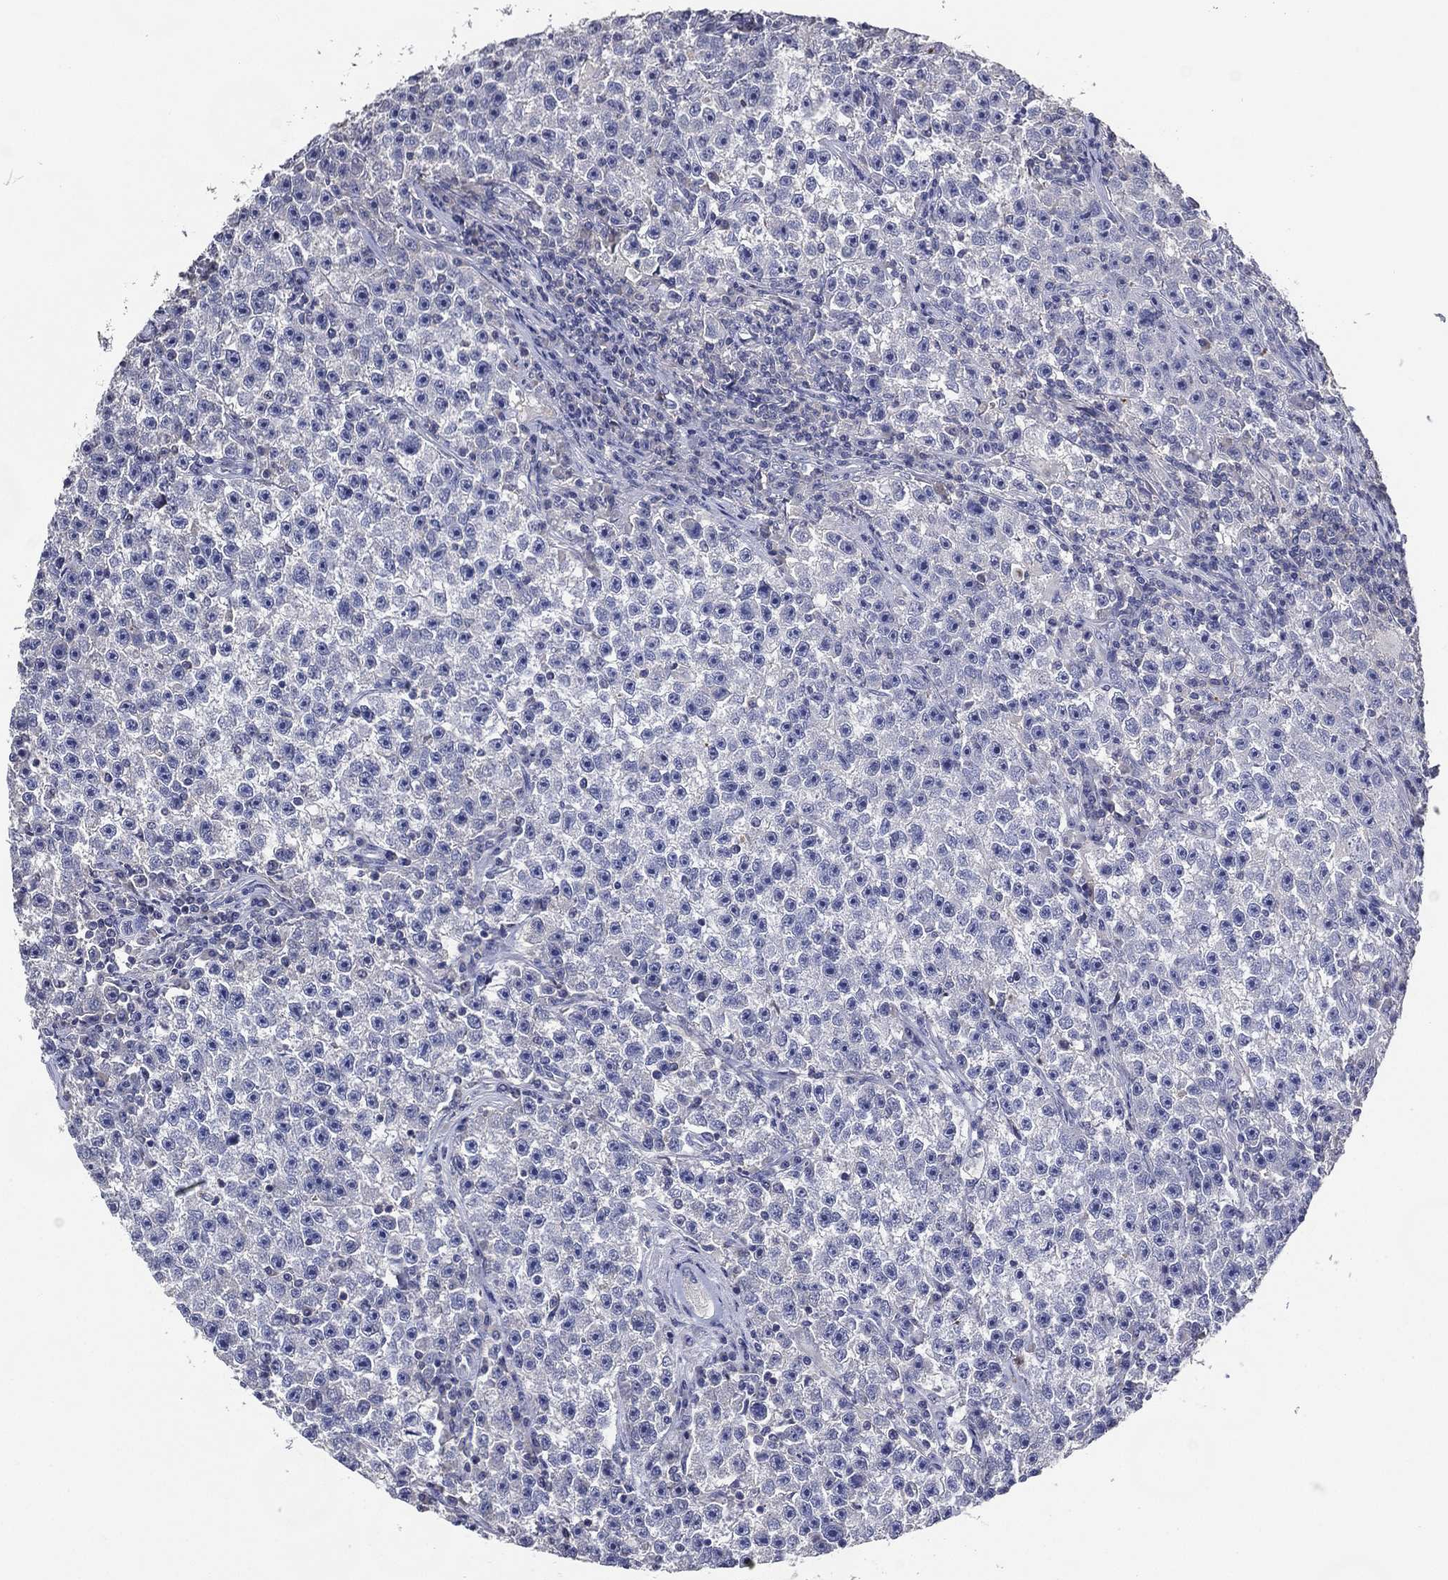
{"staining": {"intensity": "negative", "quantity": "none", "location": "none"}, "tissue": "testis cancer", "cell_type": "Tumor cells", "image_type": "cancer", "snomed": [{"axis": "morphology", "description": "Seminoma, NOS"}, {"axis": "topography", "description": "Testis"}], "caption": "Immunohistochemistry (IHC) micrograph of testis cancer stained for a protein (brown), which demonstrates no staining in tumor cells. The staining was performed using DAB to visualize the protein expression in brown, while the nuclei were stained in blue with hematoxylin (Magnification: 20x).", "gene": "TFAP2A", "patient": {"sex": "male", "age": 22}}